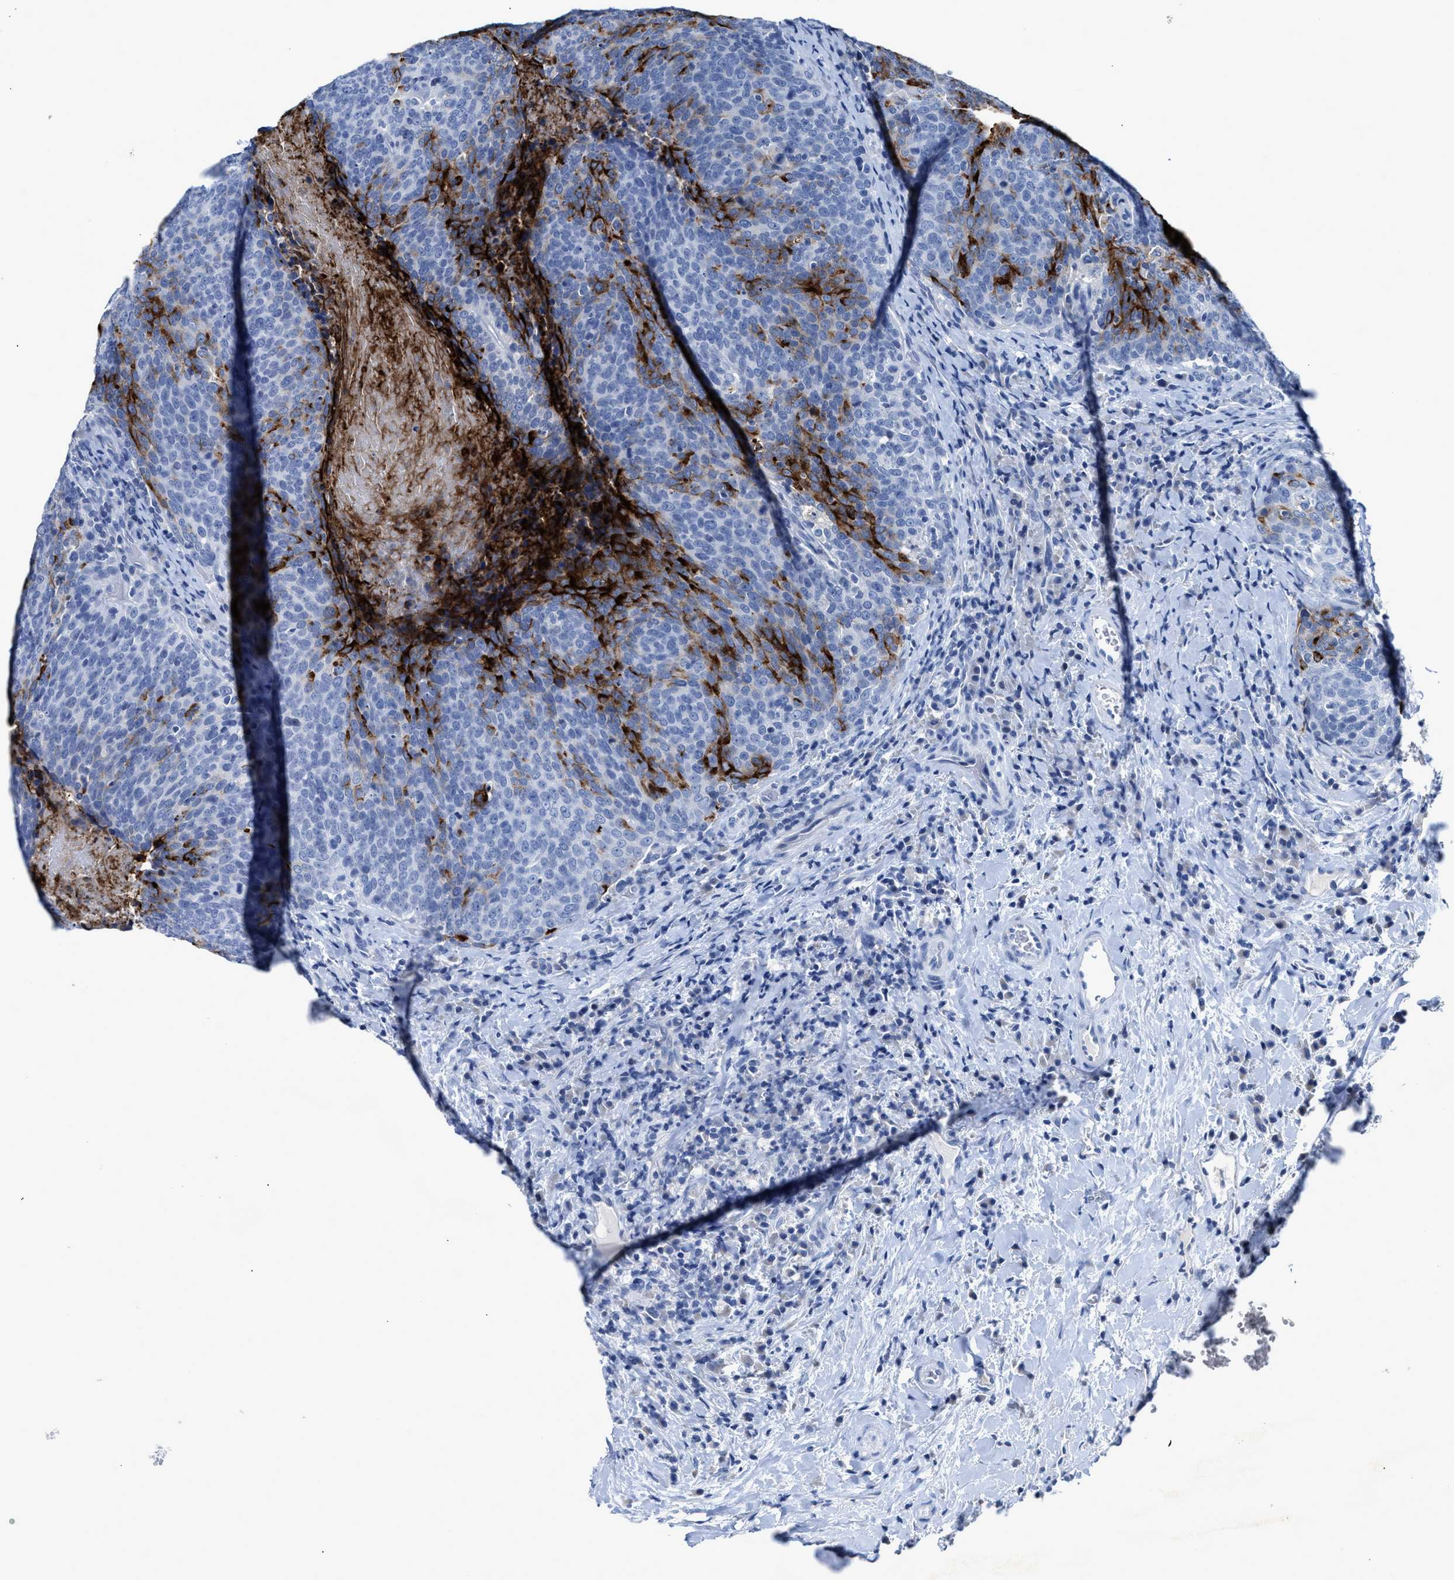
{"staining": {"intensity": "strong", "quantity": "<25%", "location": "cytoplasmic/membranous"}, "tissue": "head and neck cancer", "cell_type": "Tumor cells", "image_type": "cancer", "snomed": [{"axis": "morphology", "description": "Squamous cell carcinoma, NOS"}, {"axis": "morphology", "description": "Squamous cell carcinoma, metastatic, NOS"}, {"axis": "topography", "description": "Lymph node"}, {"axis": "topography", "description": "Head-Neck"}], "caption": "Head and neck cancer stained with immunohistochemistry (IHC) shows strong cytoplasmic/membranous positivity in about <25% of tumor cells.", "gene": "CEACAM5", "patient": {"sex": "male", "age": 62}}